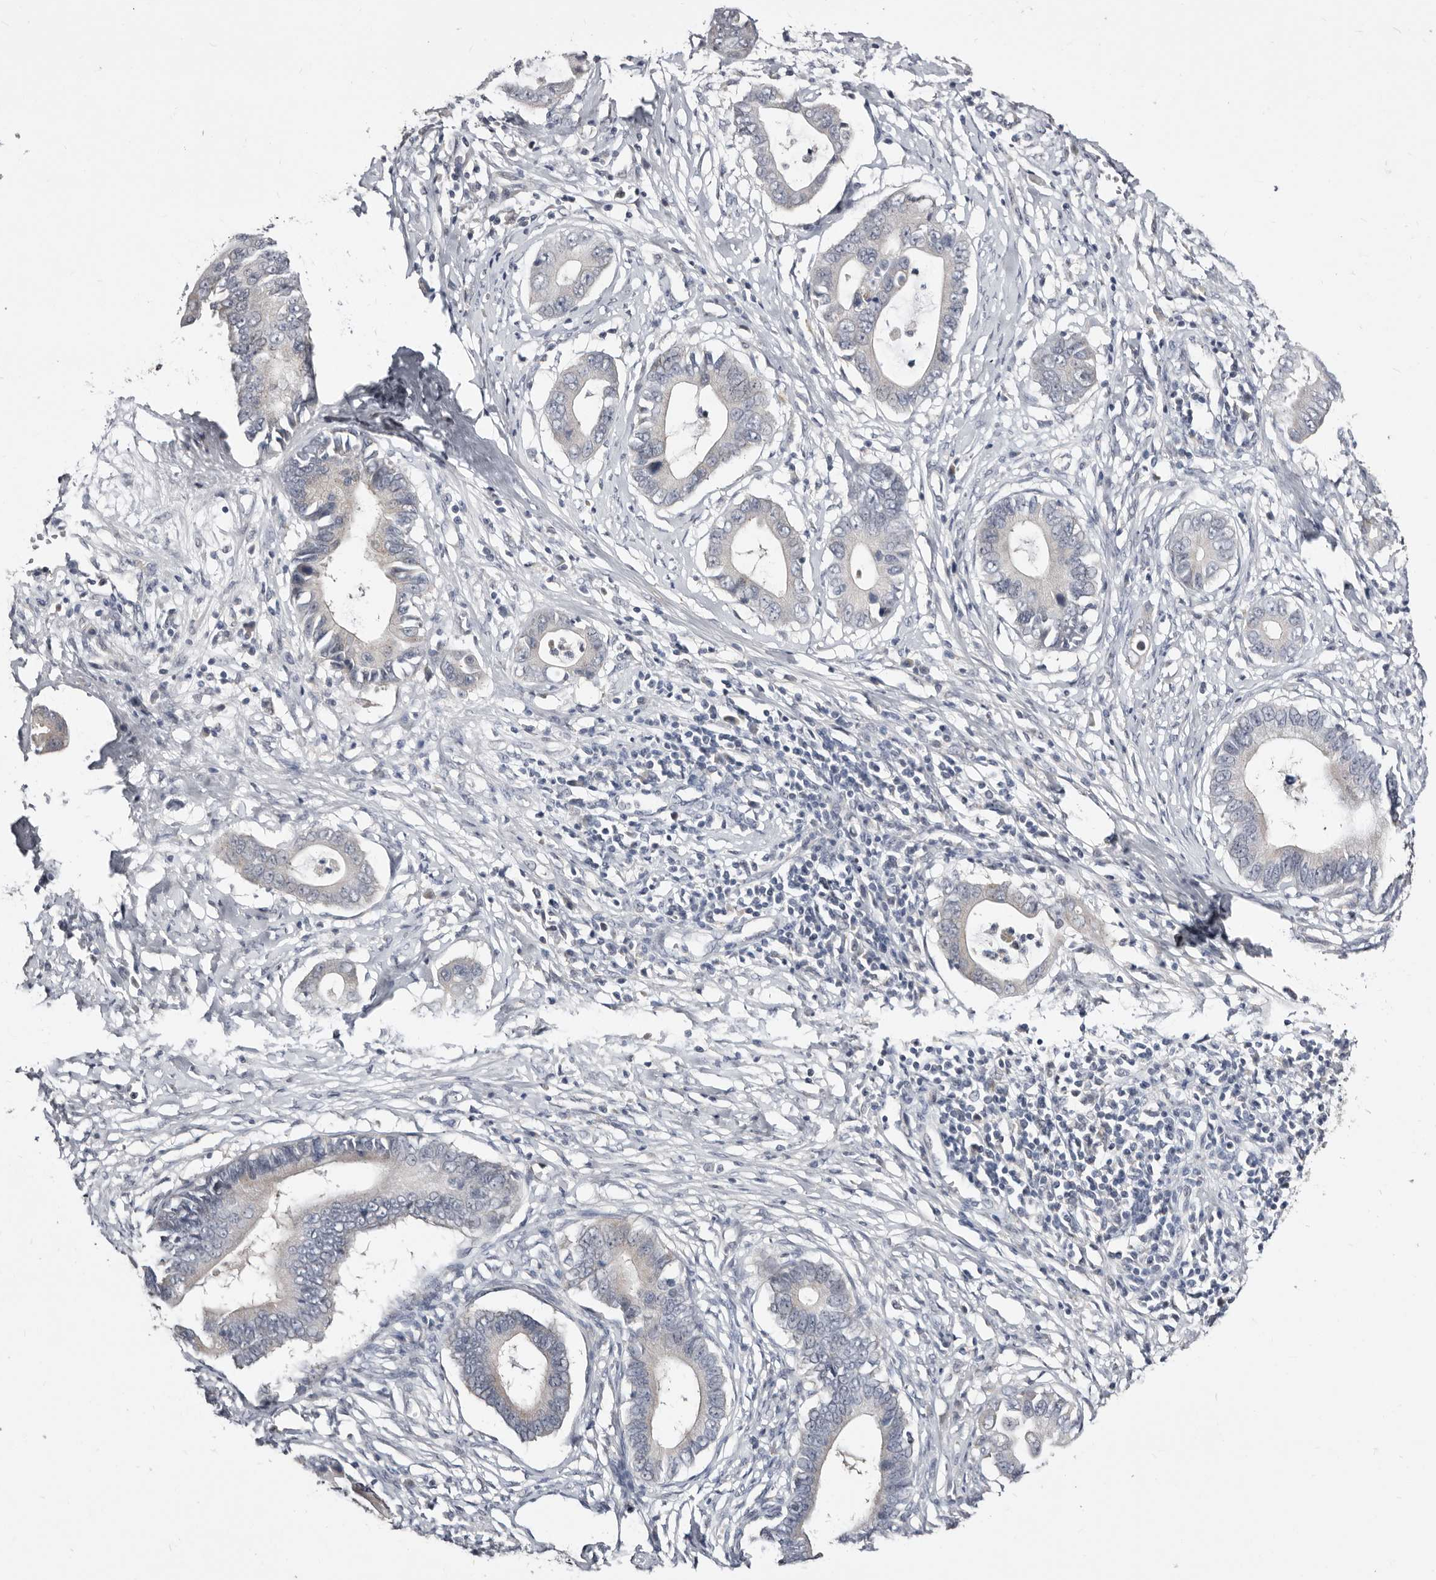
{"staining": {"intensity": "weak", "quantity": "<25%", "location": "cytoplasmic/membranous"}, "tissue": "cervical cancer", "cell_type": "Tumor cells", "image_type": "cancer", "snomed": [{"axis": "morphology", "description": "Adenocarcinoma, NOS"}, {"axis": "topography", "description": "Cervix"}], "caption": "Immunohistochemical staining of human cervical cancer (adenocarcinoma) displays no significant positivity in tumor cells.", "gene": "KLHL4", "patient": {"sex": "female", "age": 44}}